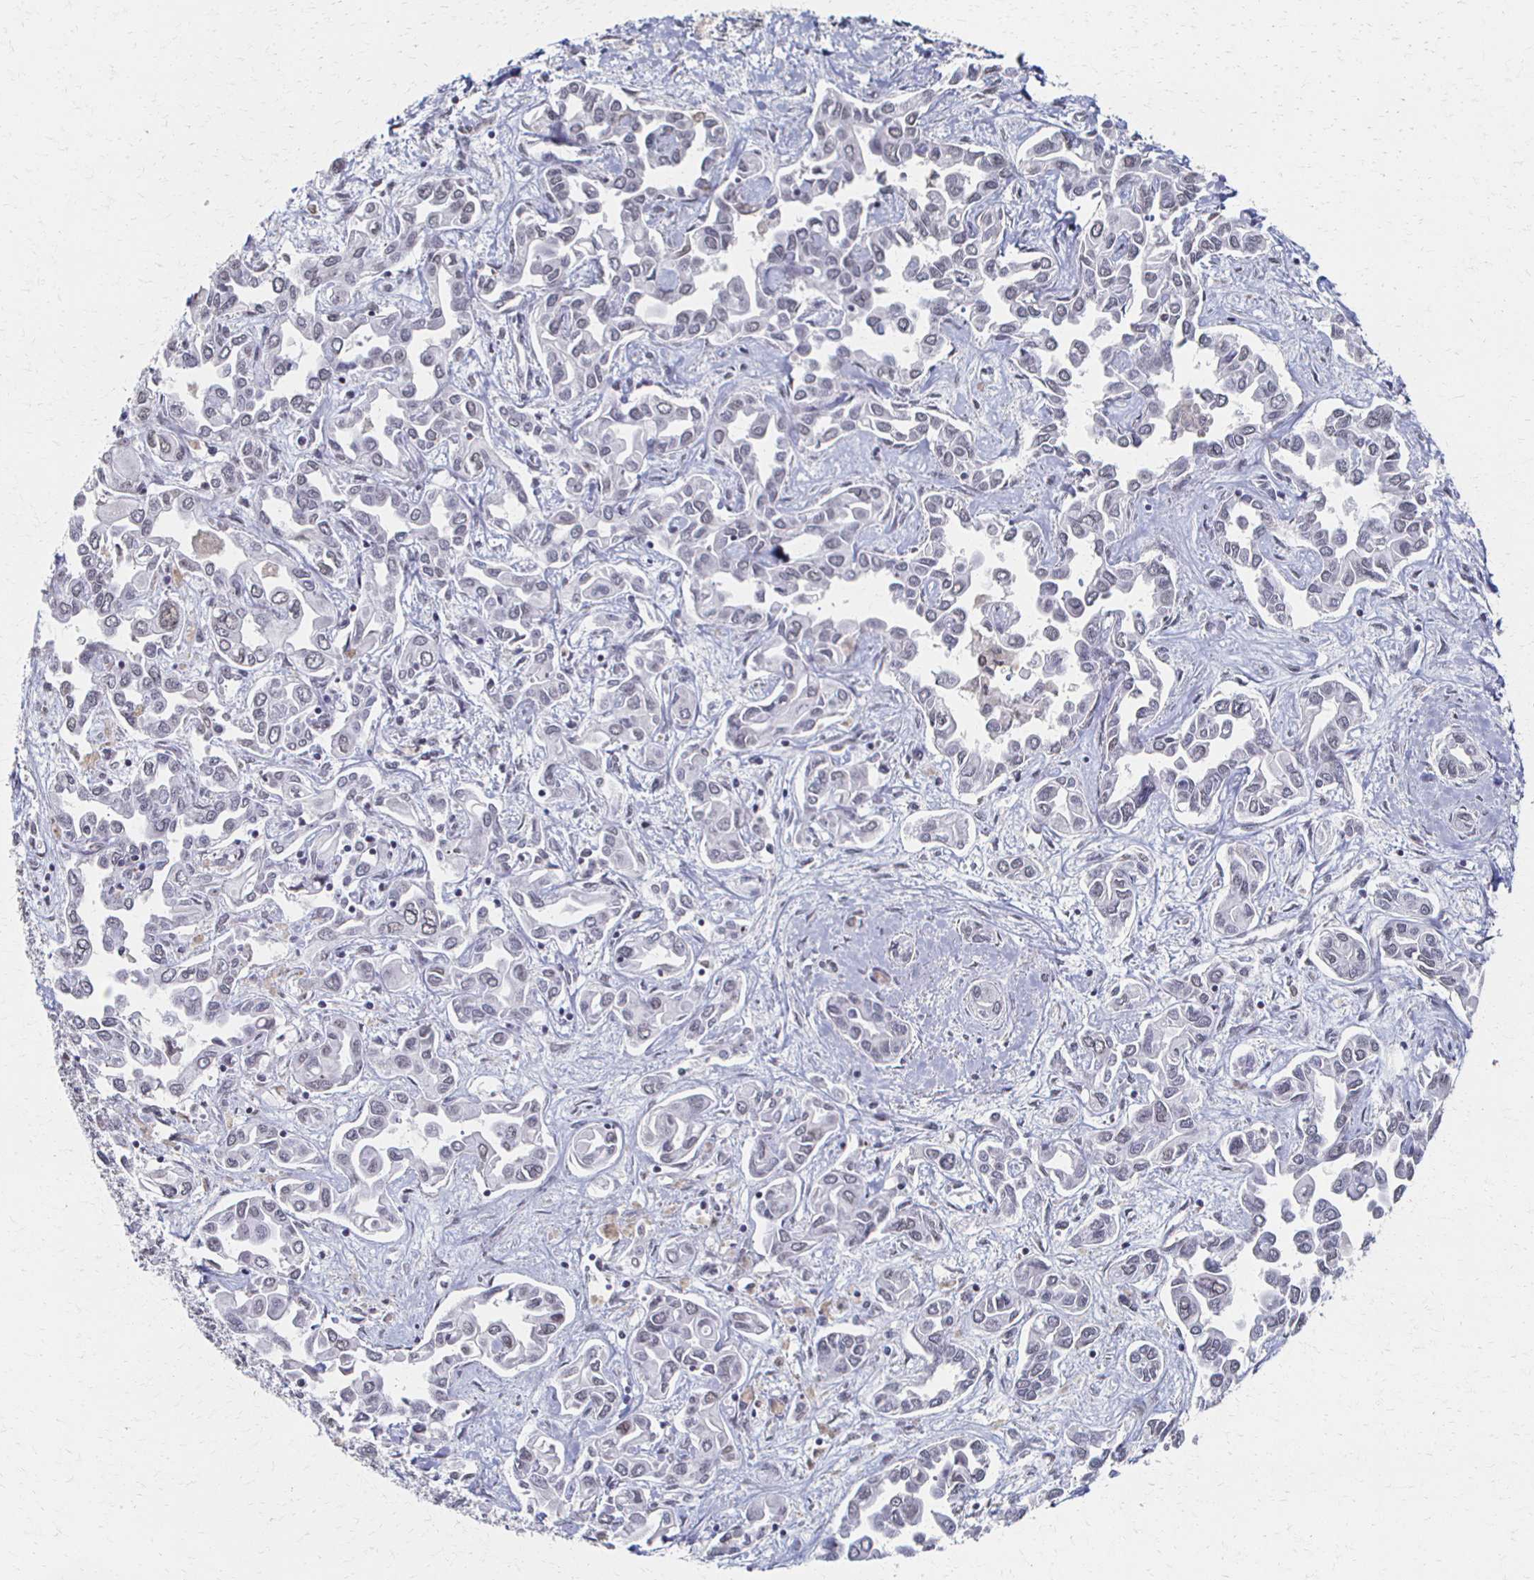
{"staining": {"intensity": "negative", "quantity": "none", "location": "none"}, "tissue": "liver cancer", "cell_type": "Tumor cells", "image_type": "cancer", "snomed": [{"axis": "morphology", "description": "Cholangiocarcinoma"}, {"axis": "topography", "description": "Liver"}], "caption": "Immunohistochemistry (IHC) image of liver cancer (cholangiocarcinoma) stained for a protein (brown), which demonstrates no expression in tumor cells.", "gene": "DAB1", "patient": {"sex": "female", "age": 64}}